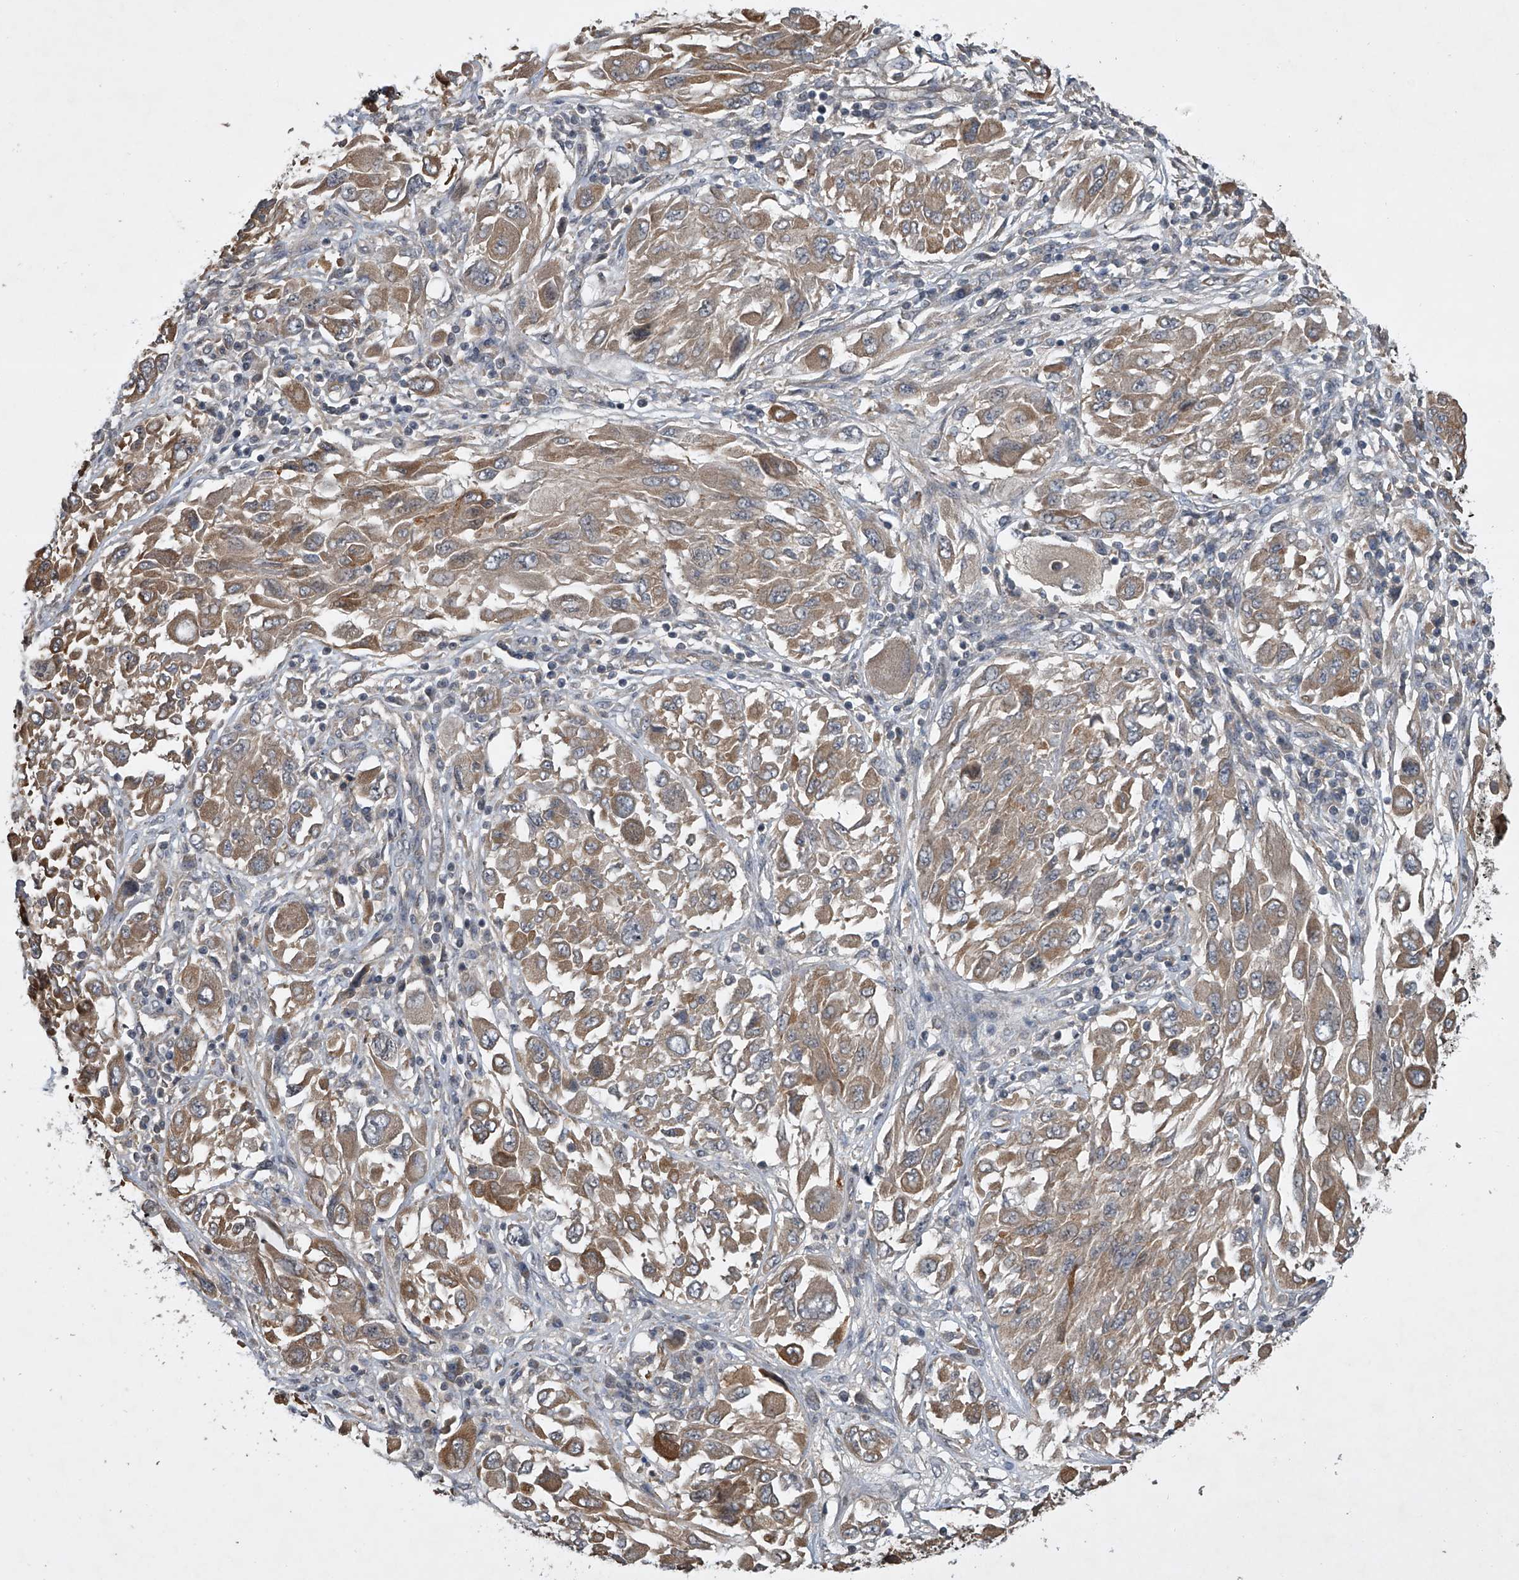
{"staining": {"intensity": "moderate", "quantity": ">75%", "location": "cytoplasmic/membranous"}, "tissue": "melanoma", "cell_type": "Tumor cells", "image_type": "cancer", "snomed": [{"axis": "morphology", "description": "Malignant melanoma, NOS"}, {"axis": "topography", "description": "Skin"}], "caption": "The micrograph exhibits staining of malignant melanoma, revealing moderate cytoplasmic/membranous protein positivity (brown color) within tumor cells.", "gene": "NFS1", "patient": {"sex": "female", "age": 91}}